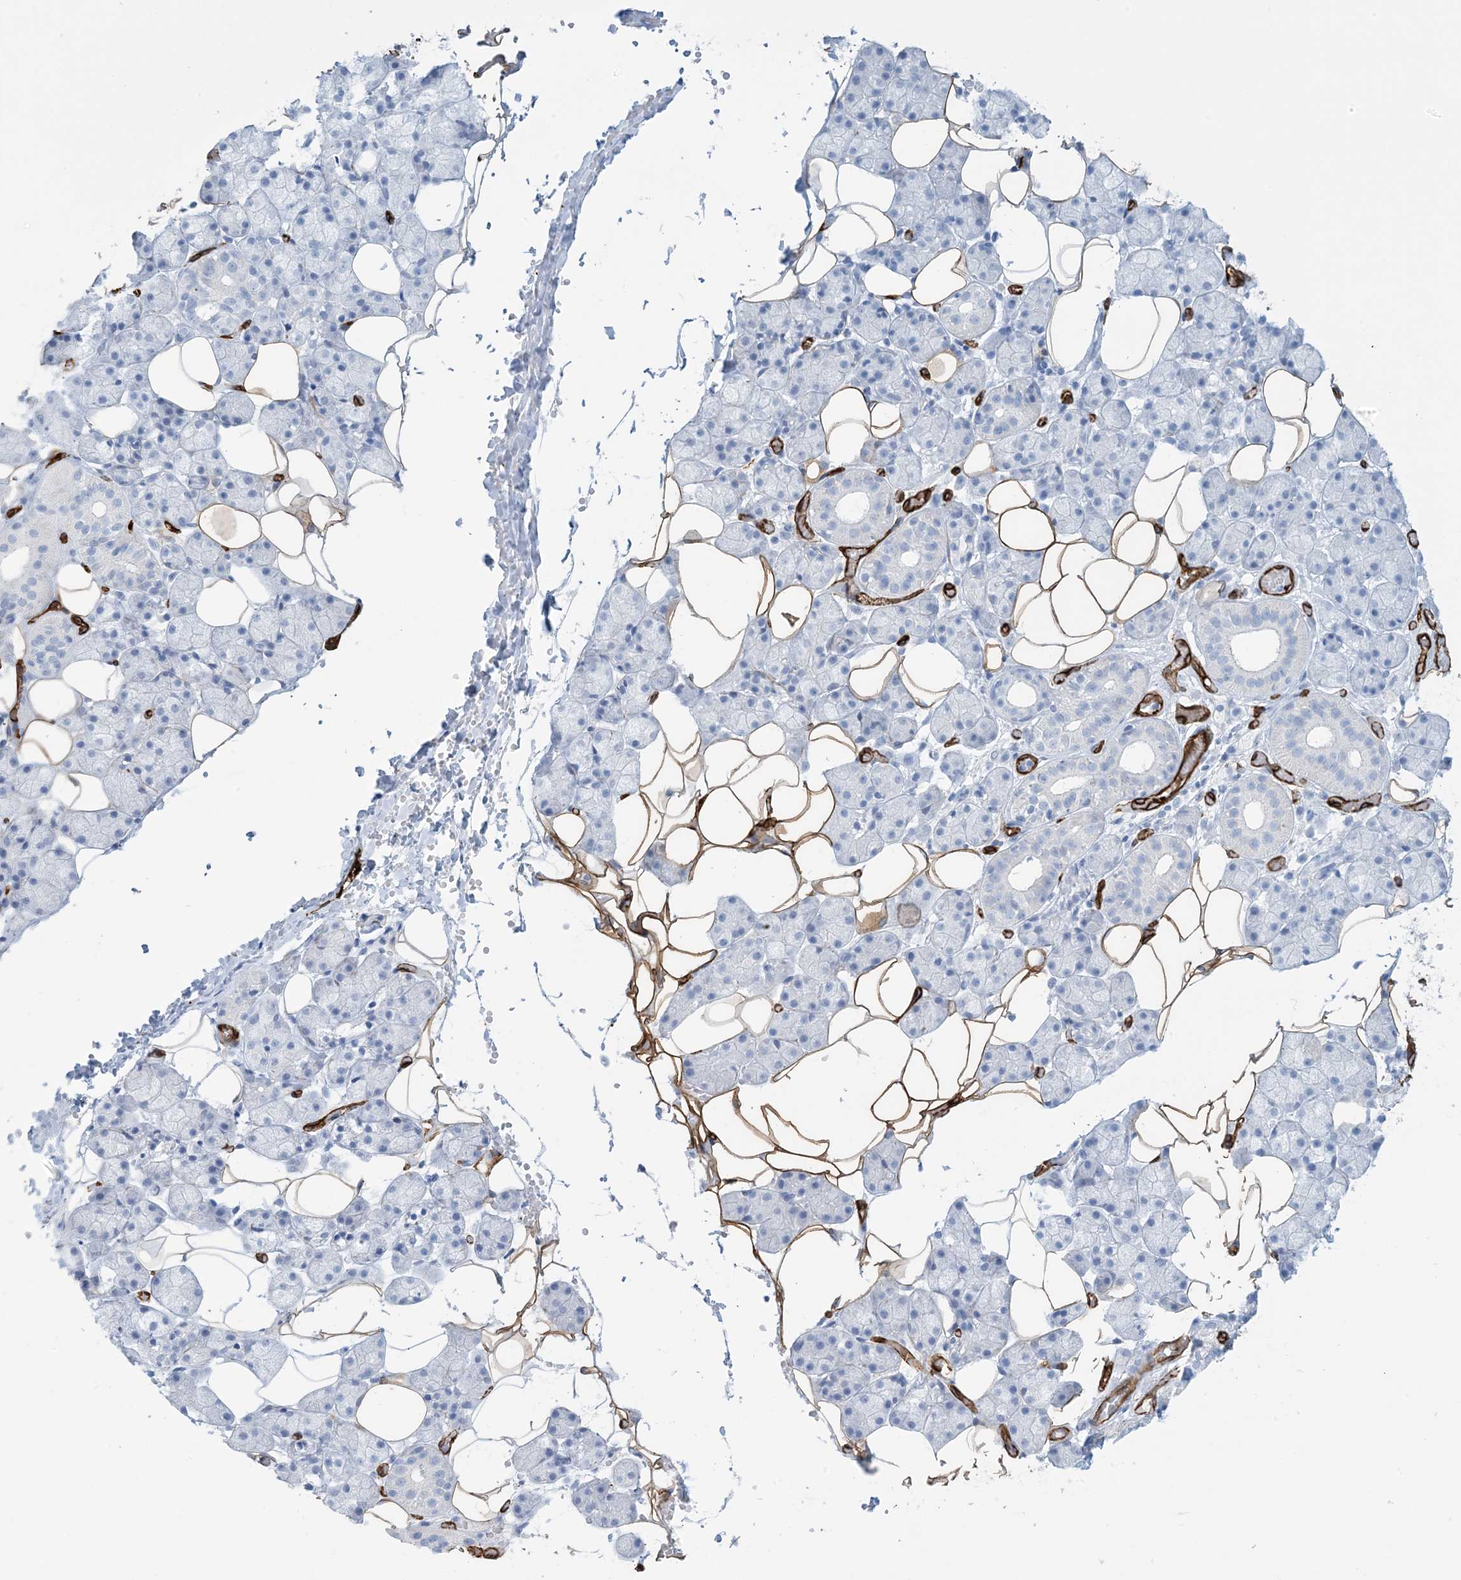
{"staining": {"intensity": "negative", "quantity": "none", "location": "none"}, "tissue": "salivary gland", "cell_type": "Glandular cells", "image_type": "normal", "snomed": [{"axis": "morphology", "description": "Normal tissue, NOS"}, {"axis": "topography", "description": "Salivary gland"}], "caption": "This photomicrograph is of benign salivary gland stained with immunohistochemistry (IHC) to label a protein in brown with the nuclei are counter-stained blue. There is no expression in glandular cells. (Immunohistochemistry, brightfield microscopy, high magnification).", "gene": "EPS8L3", "patient": {"sex": "female", "age": 33}}